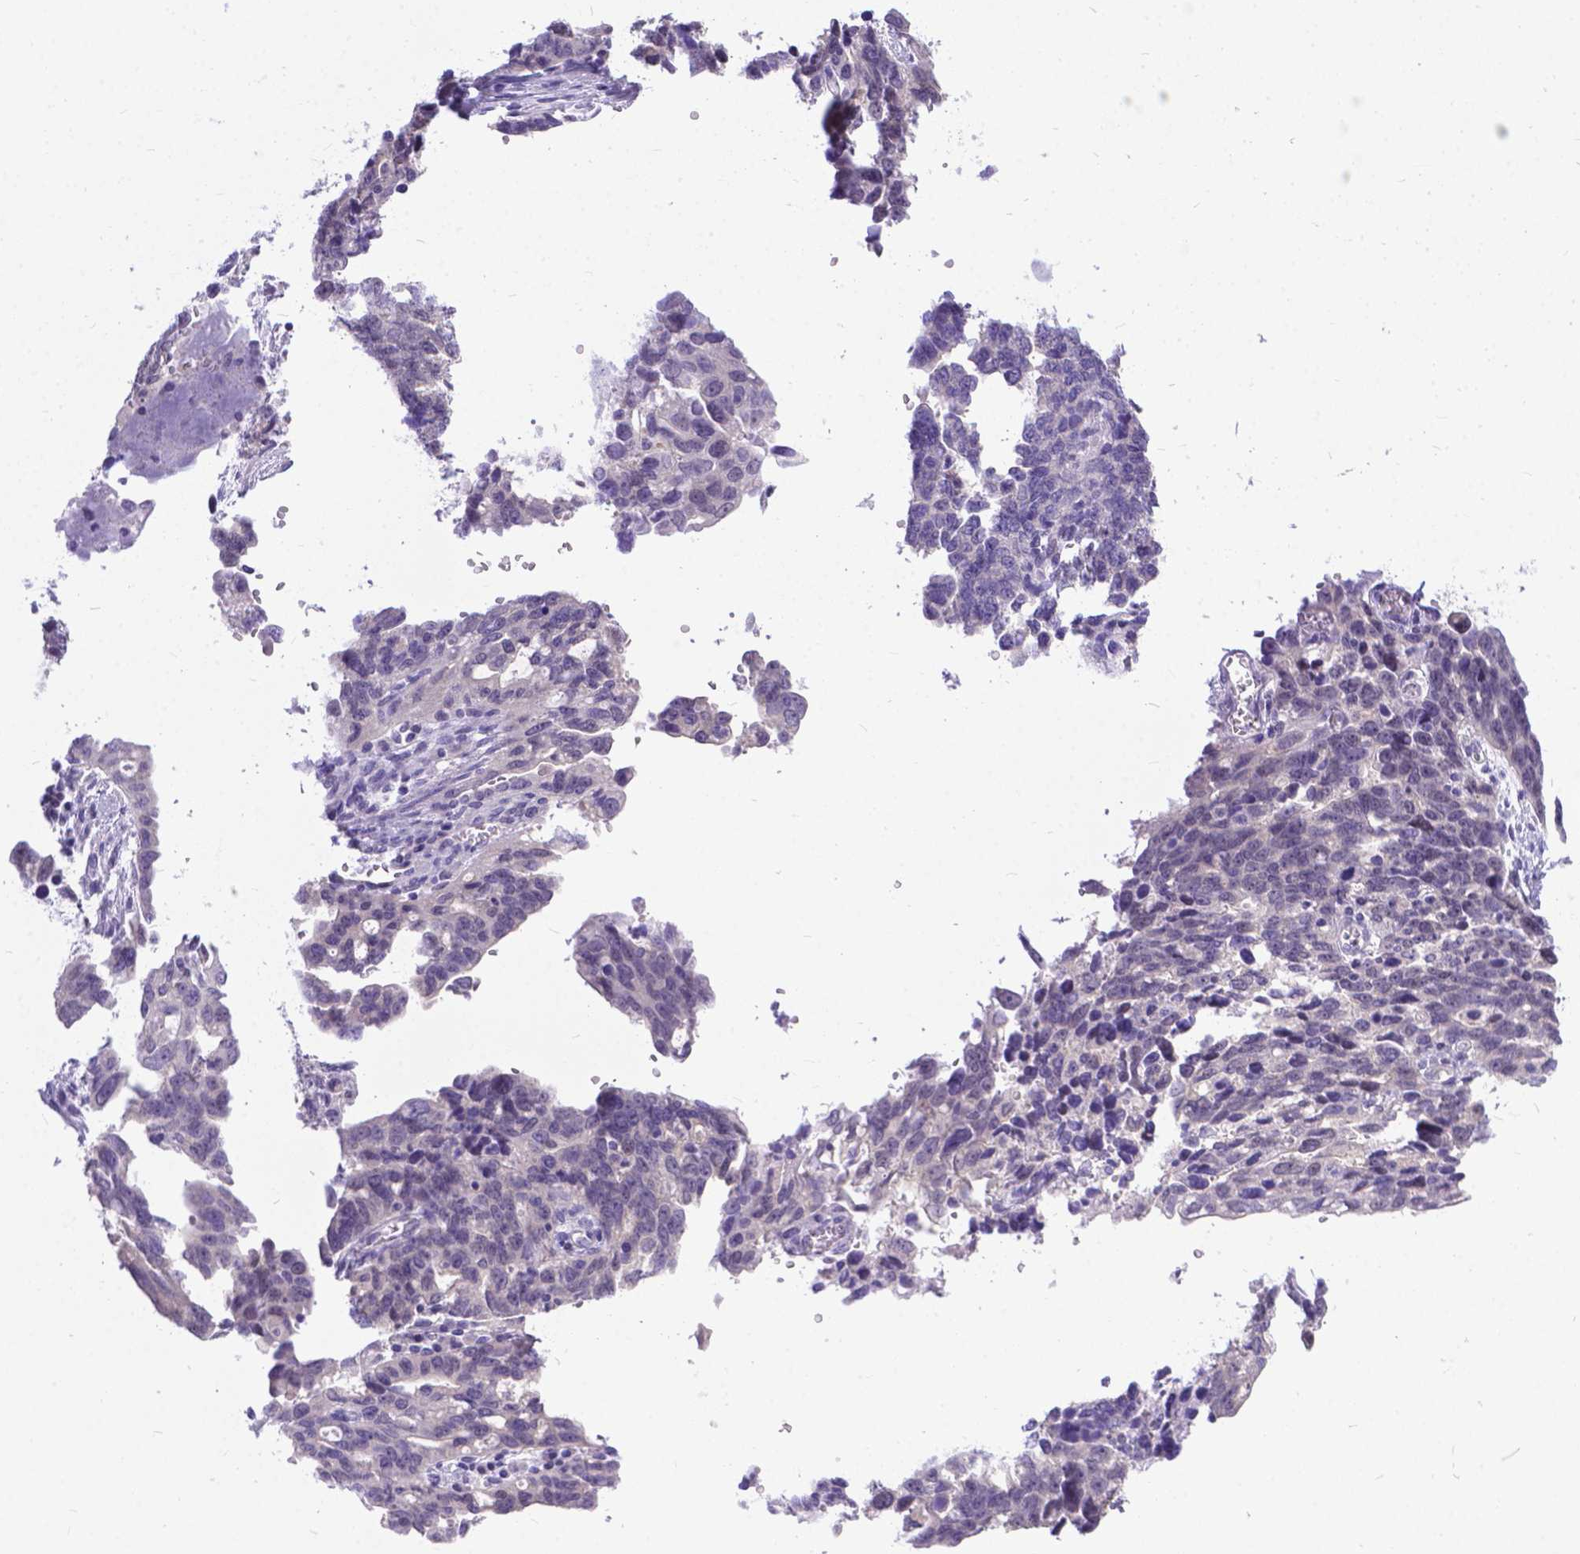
{"staining": {"intensity": "negative", "quantity": "none", "location": "none"}, "tissue": "ovarian cancer", "cell_type": "Tumor cells", "image_type": "cancer", "snomed": [{"axis": "morphology", "description": "Cystadenocarcinoma, serous, NOS"}, {"axis": "topography", "description": "Ovary"}], "caption": "Immunohistochemistry (IHC) photomicrograph of neoplastic tissue: human ovarian serous cystadenocarcinoma stained with DAB (3,3'-diaminobenzidine) displays no significant protein positivity in tumor cells.", "gene": "TTLL6", "patient": {"sex": "female", "age": 69}}